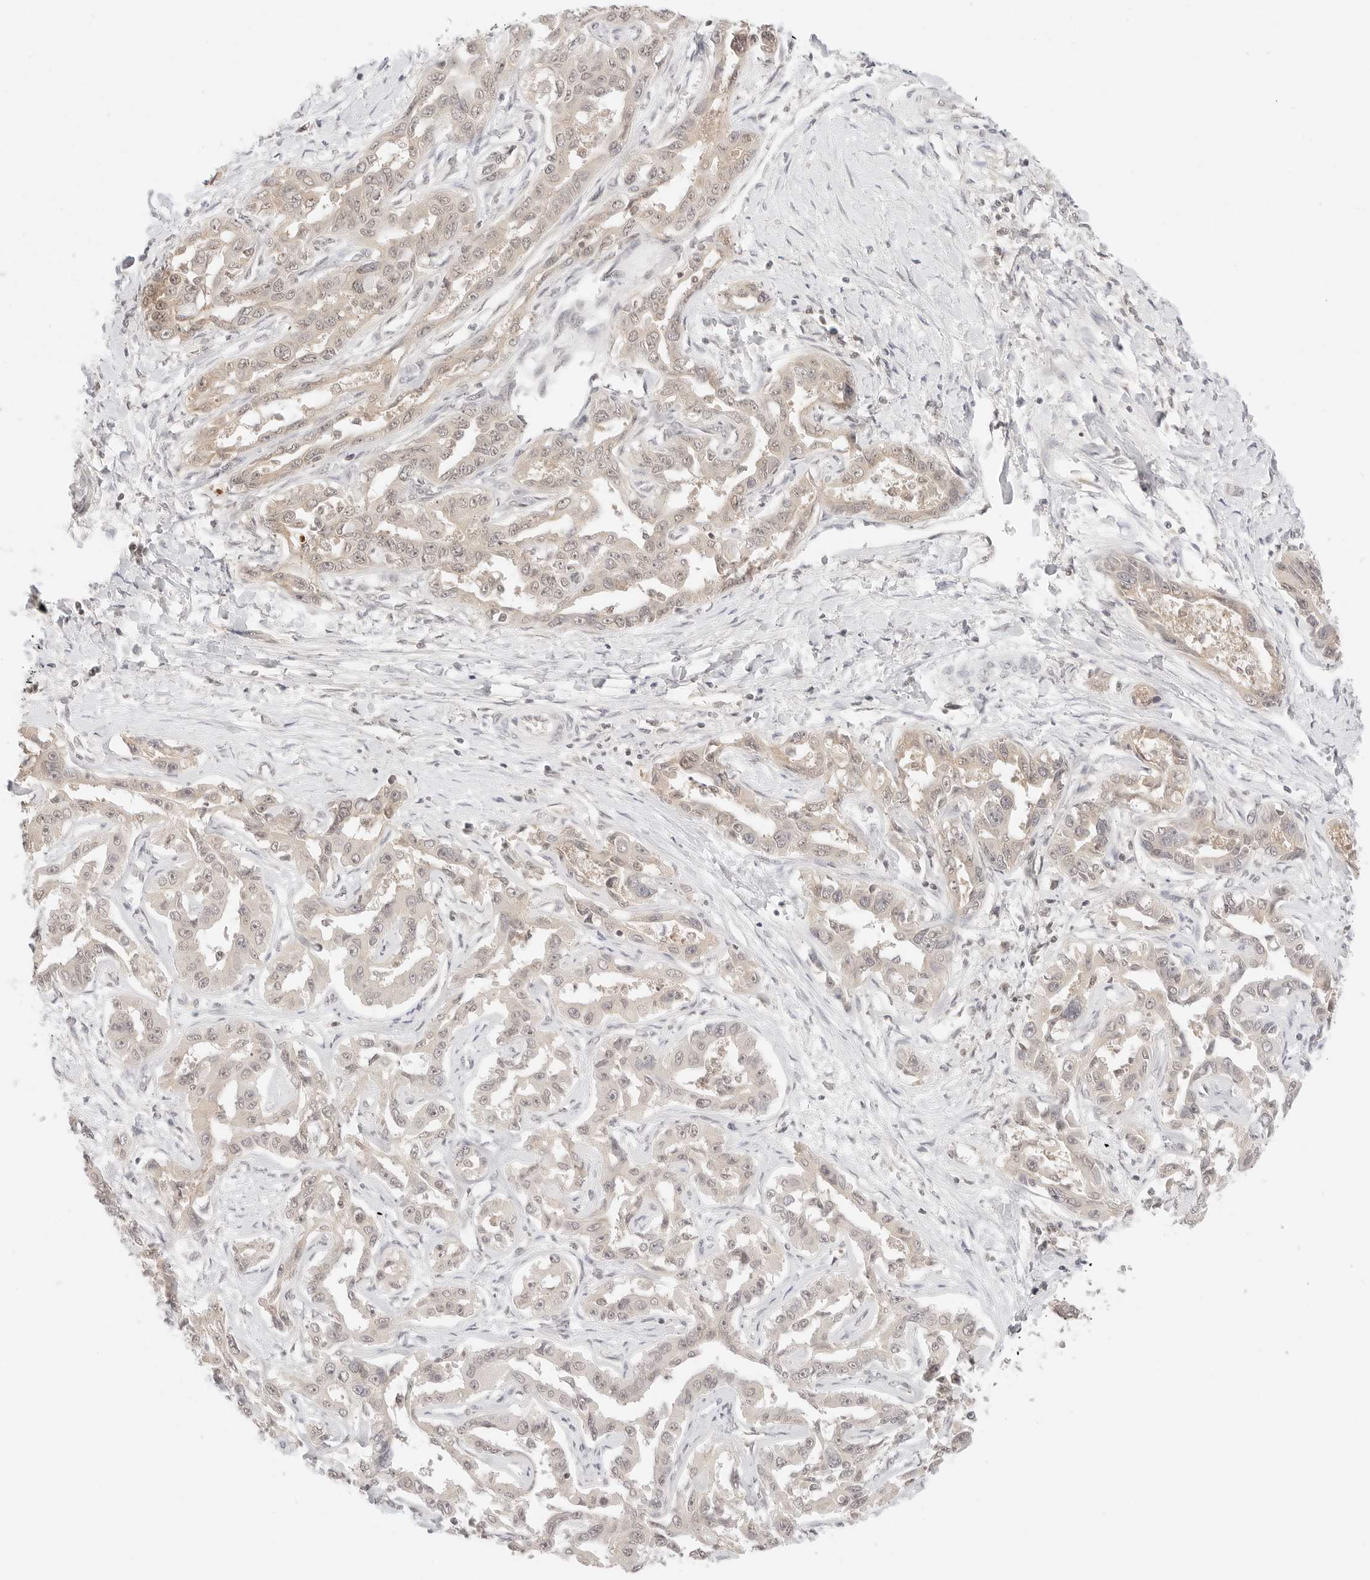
{"staining": {"intensity": "weak", "quantity": "<25%", "location": "cytoplasmic/membranous"}, "tissue": "liver cancer", "cell_type": "Tumor cells", "image_type": "cancer", "snomed": [{"axis": "morphology", "description": "Cholangiocarcinoma"}, {"axis": "topography", "description": "Liver"}], "caption": "High power microscopy image of an immunohistochemistry (IHC) histopathology image of liver cholangiocarcinoma, revealing no significant staining in tumor cells.", "gene": "SEPTIN4", "patient": {"sex": "male", "age": 59}}